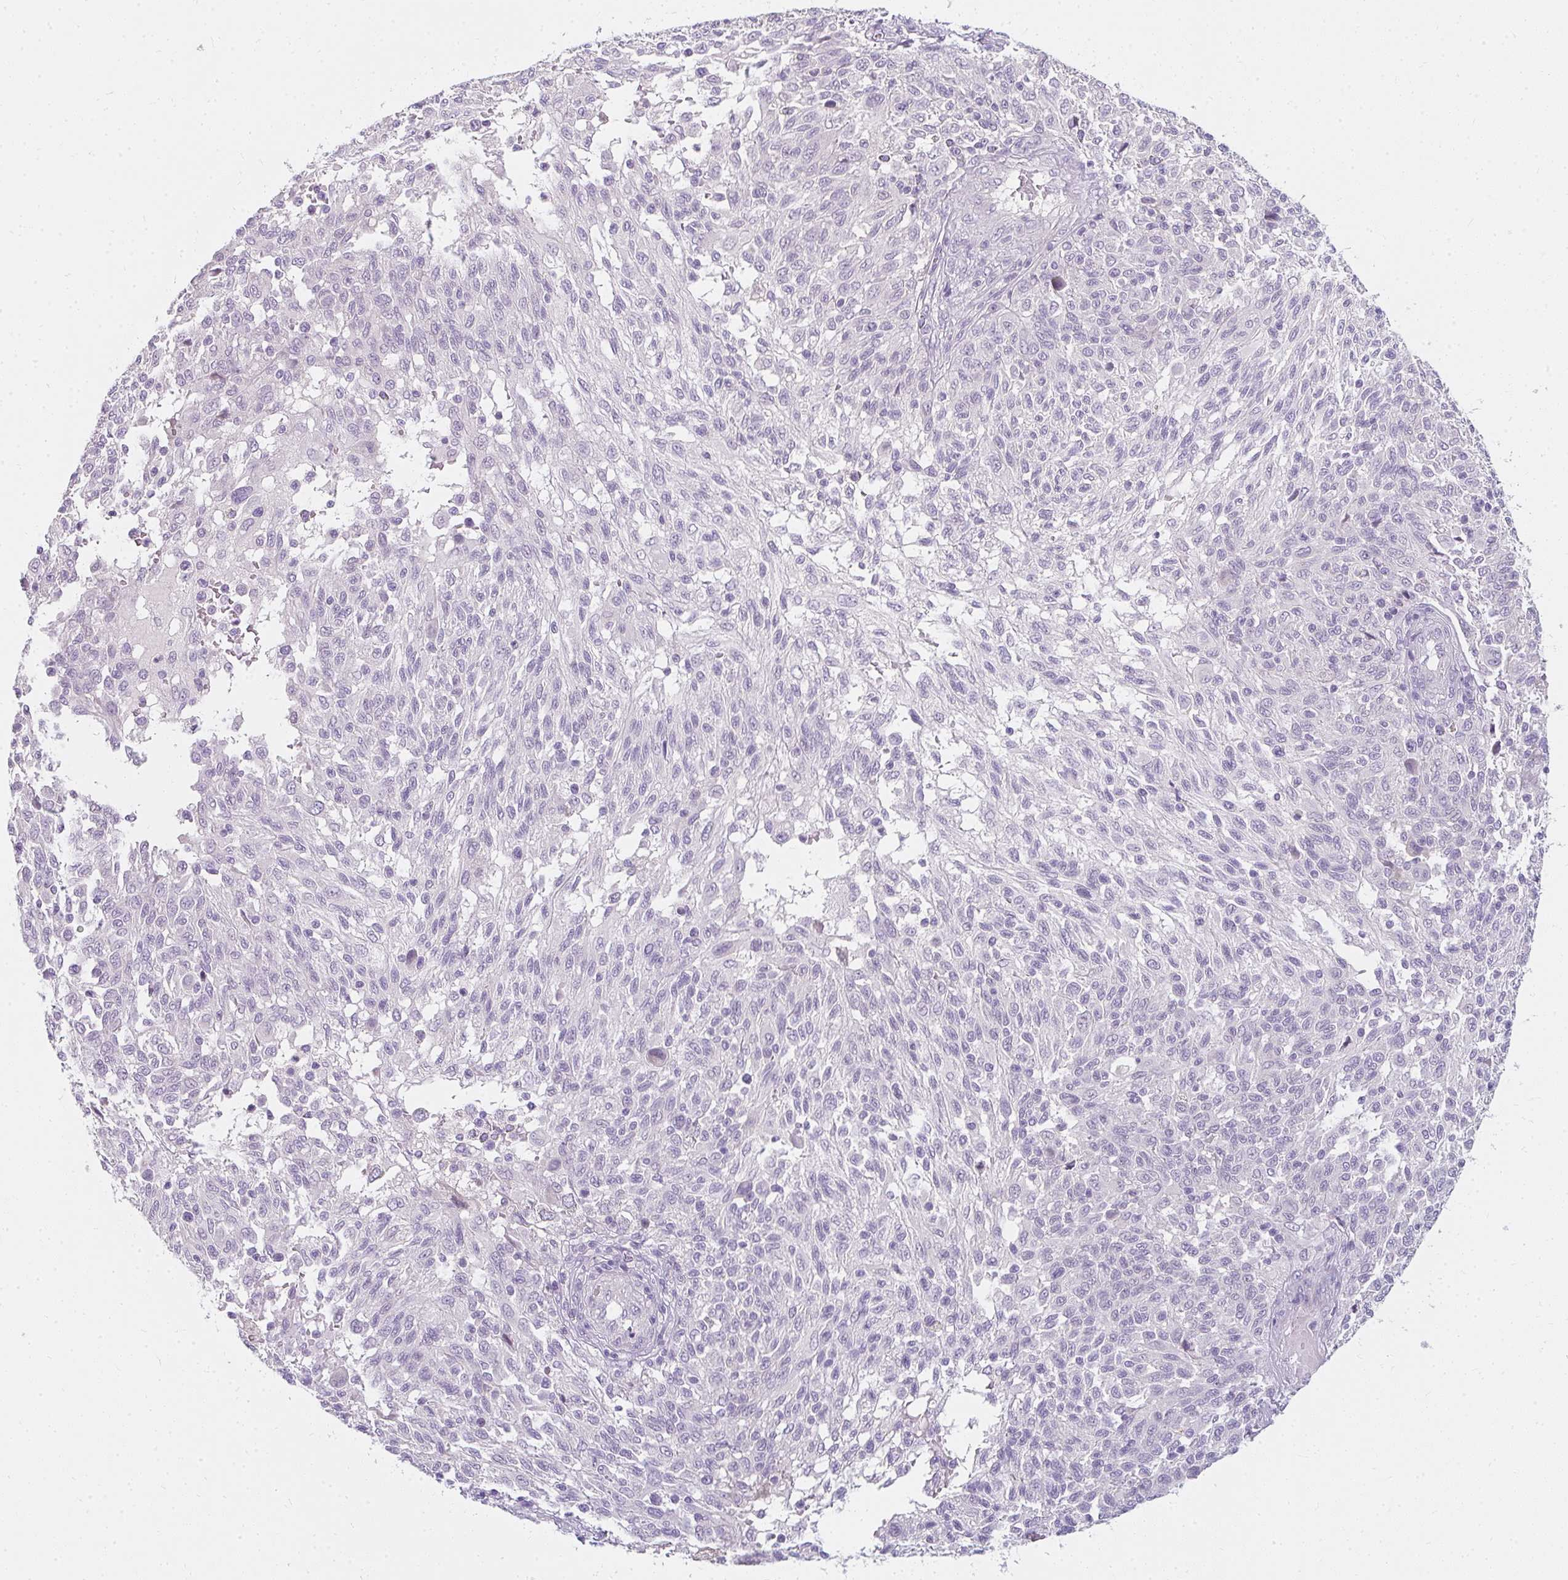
{"staining": {"intensity": "negative", "quantity": "none", "location": "none"}, "tissue": "melanoma", "cell_type": "Tumor cells", "image_type": "cancer", "snomed": [{"axis": "morphology", "description": "Malignant melanoma, NOS"}, {"axis": "topography", "description": "Skin"}], "caption": "High power microscopy histopathology image of an immunohistochemistry image of melanoma, revealing no significant expression in tumor cells.", "gene": "PPP1R3G", "patient": {"sex": "male", "age": 66}}